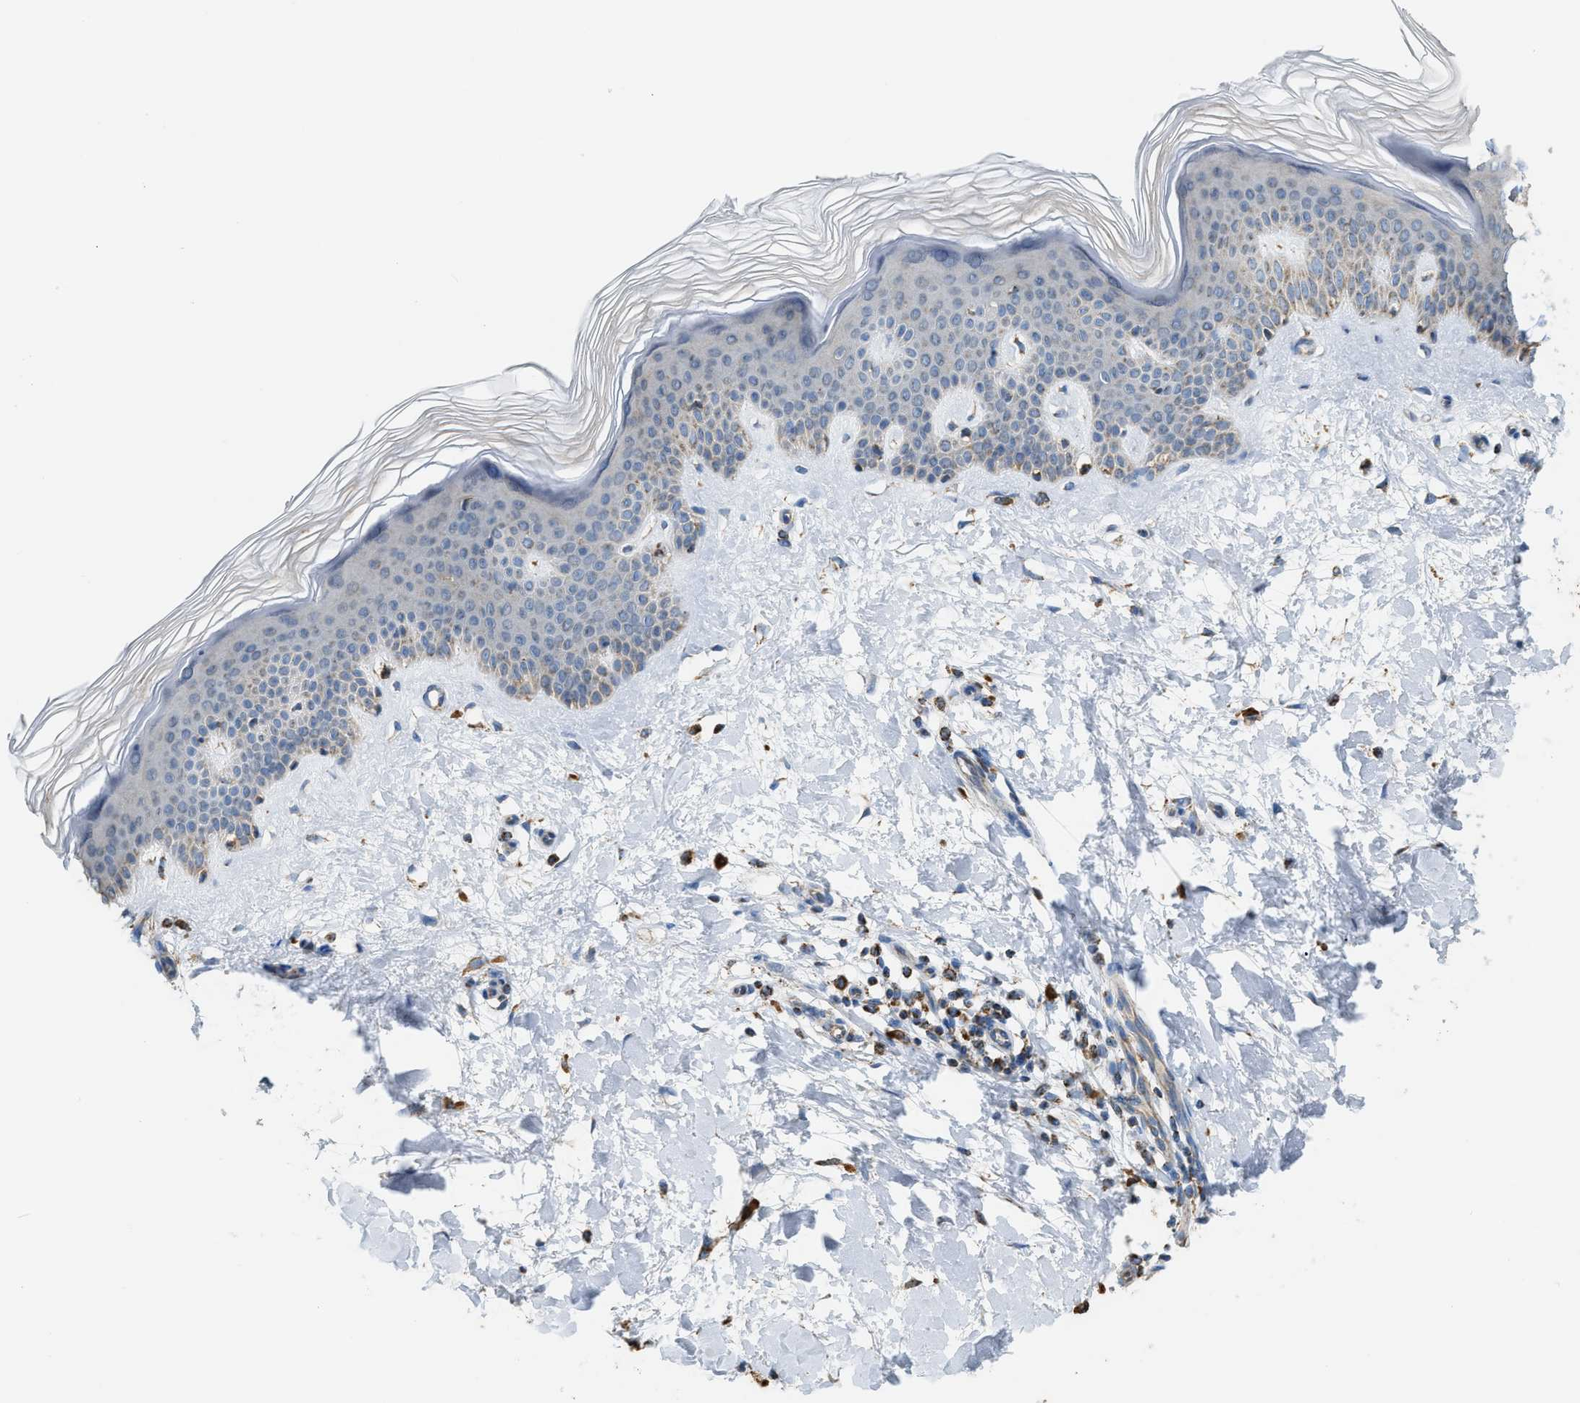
{"staining": {"intensity": "moderate", "quantity": ">75%", "location": "cytoplasmic/membranous"}, "tissue": "skin", "cell_type": "Fibroblasts", "image_type": "normal", "snomed": [{"axis": "morphology", "description": "Normal tissue, NOS"}, {"axis": "morphology", "description": "Malignant melanoma, Metastatic site"}, {"axis": "topography", "description": "Skin"}], "caption": "Protein expression analysis of unremarkable skin shows moderate cytoplasmic/membranous staining in about >75% of fibroblasts.", "gene": "ETFB", "patient": {"sex": "male", "age": 41}}